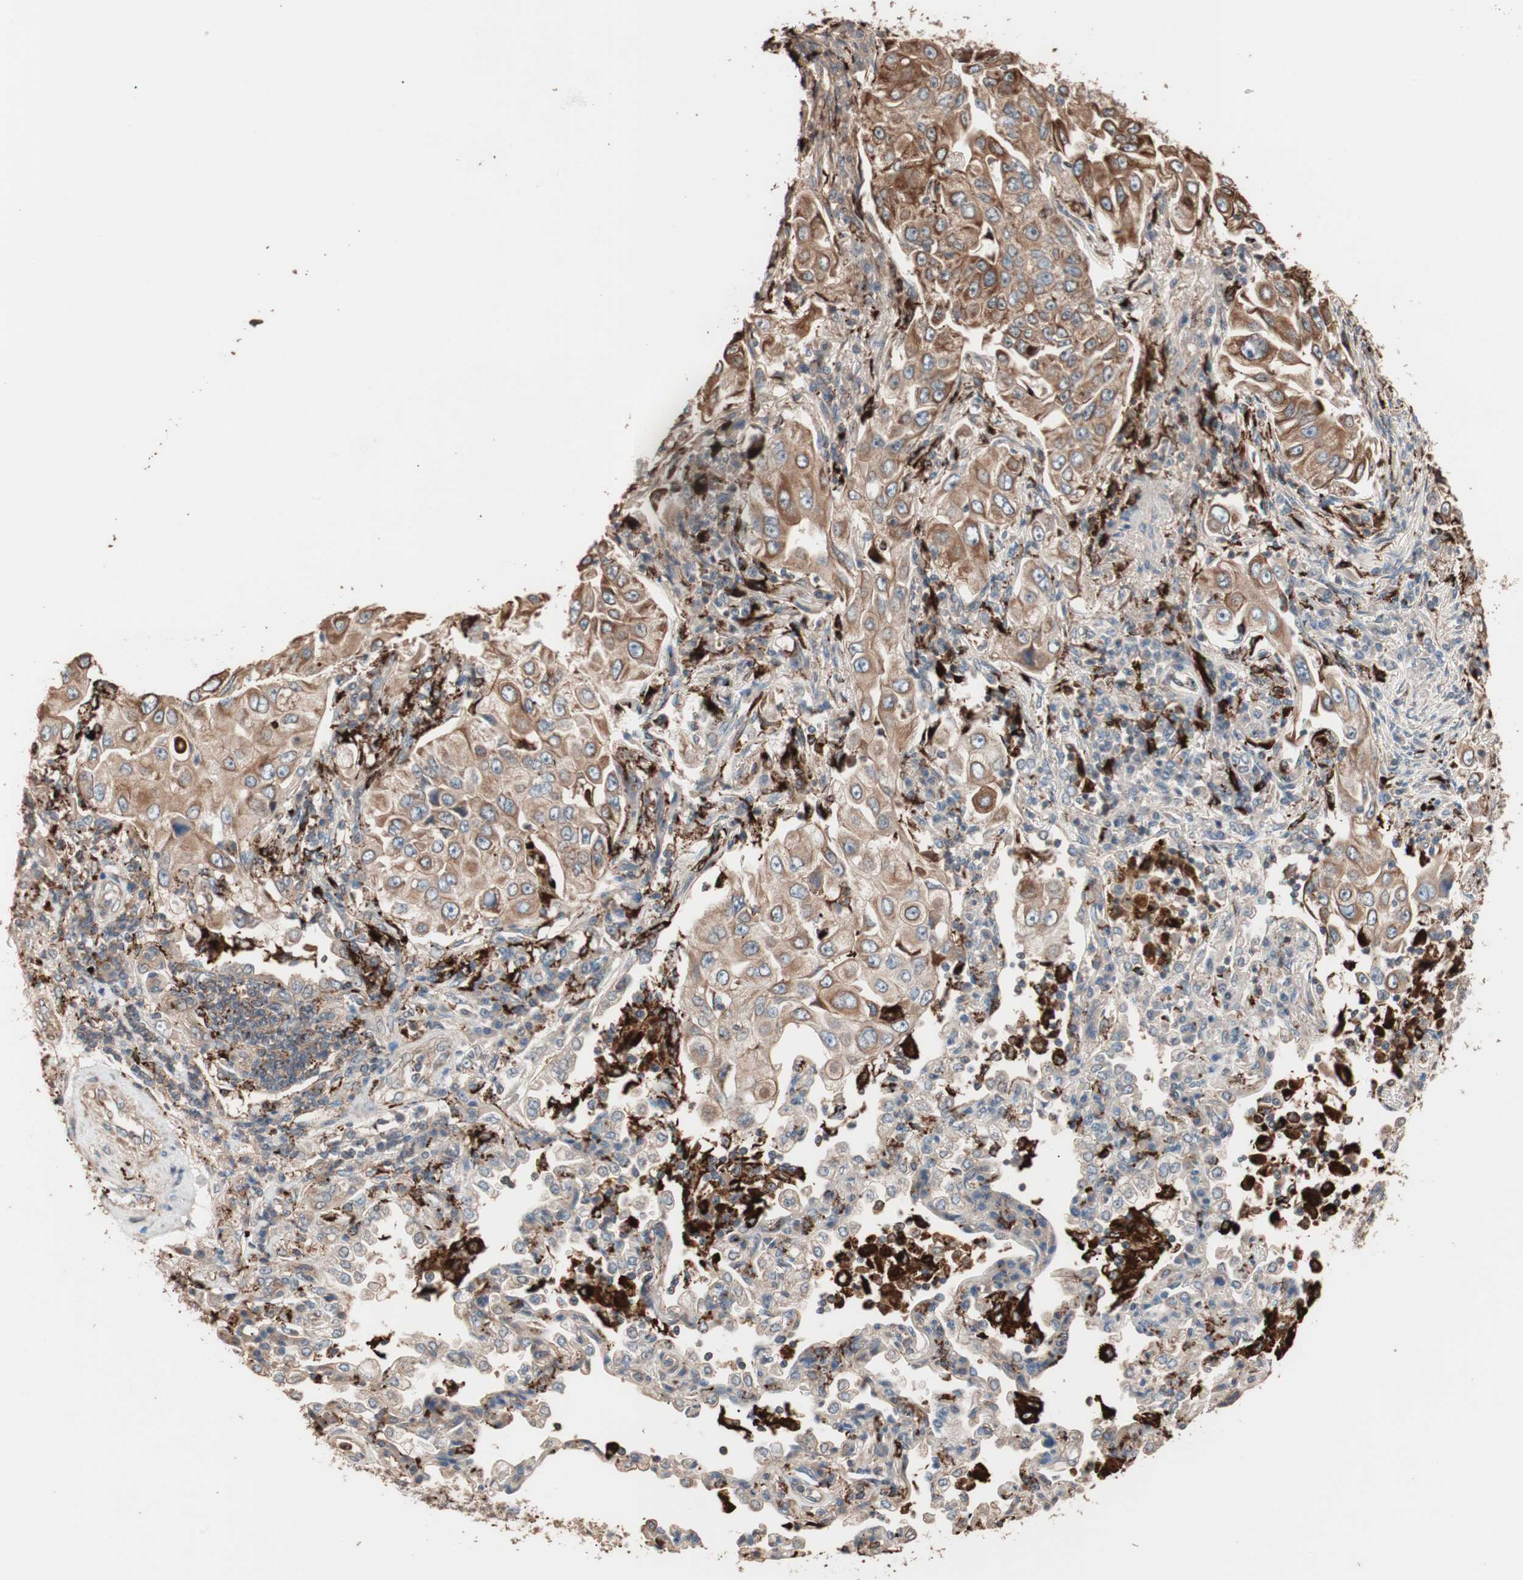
{"staining": {"intensity": "moderate", "quantity": ">75%", "location": "cytoplasmic/membranous"}, "tissue": "lung cancer", "cell_type": "Tumor cells", "image_type": "cancer", "snomed": [{"axis": "morphology", "description": "Adenocarcinoma, NOS"}, {"axis": "topography", "description": "Lung"}], "caption": "This is a micrograph of immunohistochemistry staining of lung cancer, which shows moderate expression in the cytoplasmic/membranous of tumor cells.", "gene": "CCT3", "patient": {"sex": "male", "age": 84}}